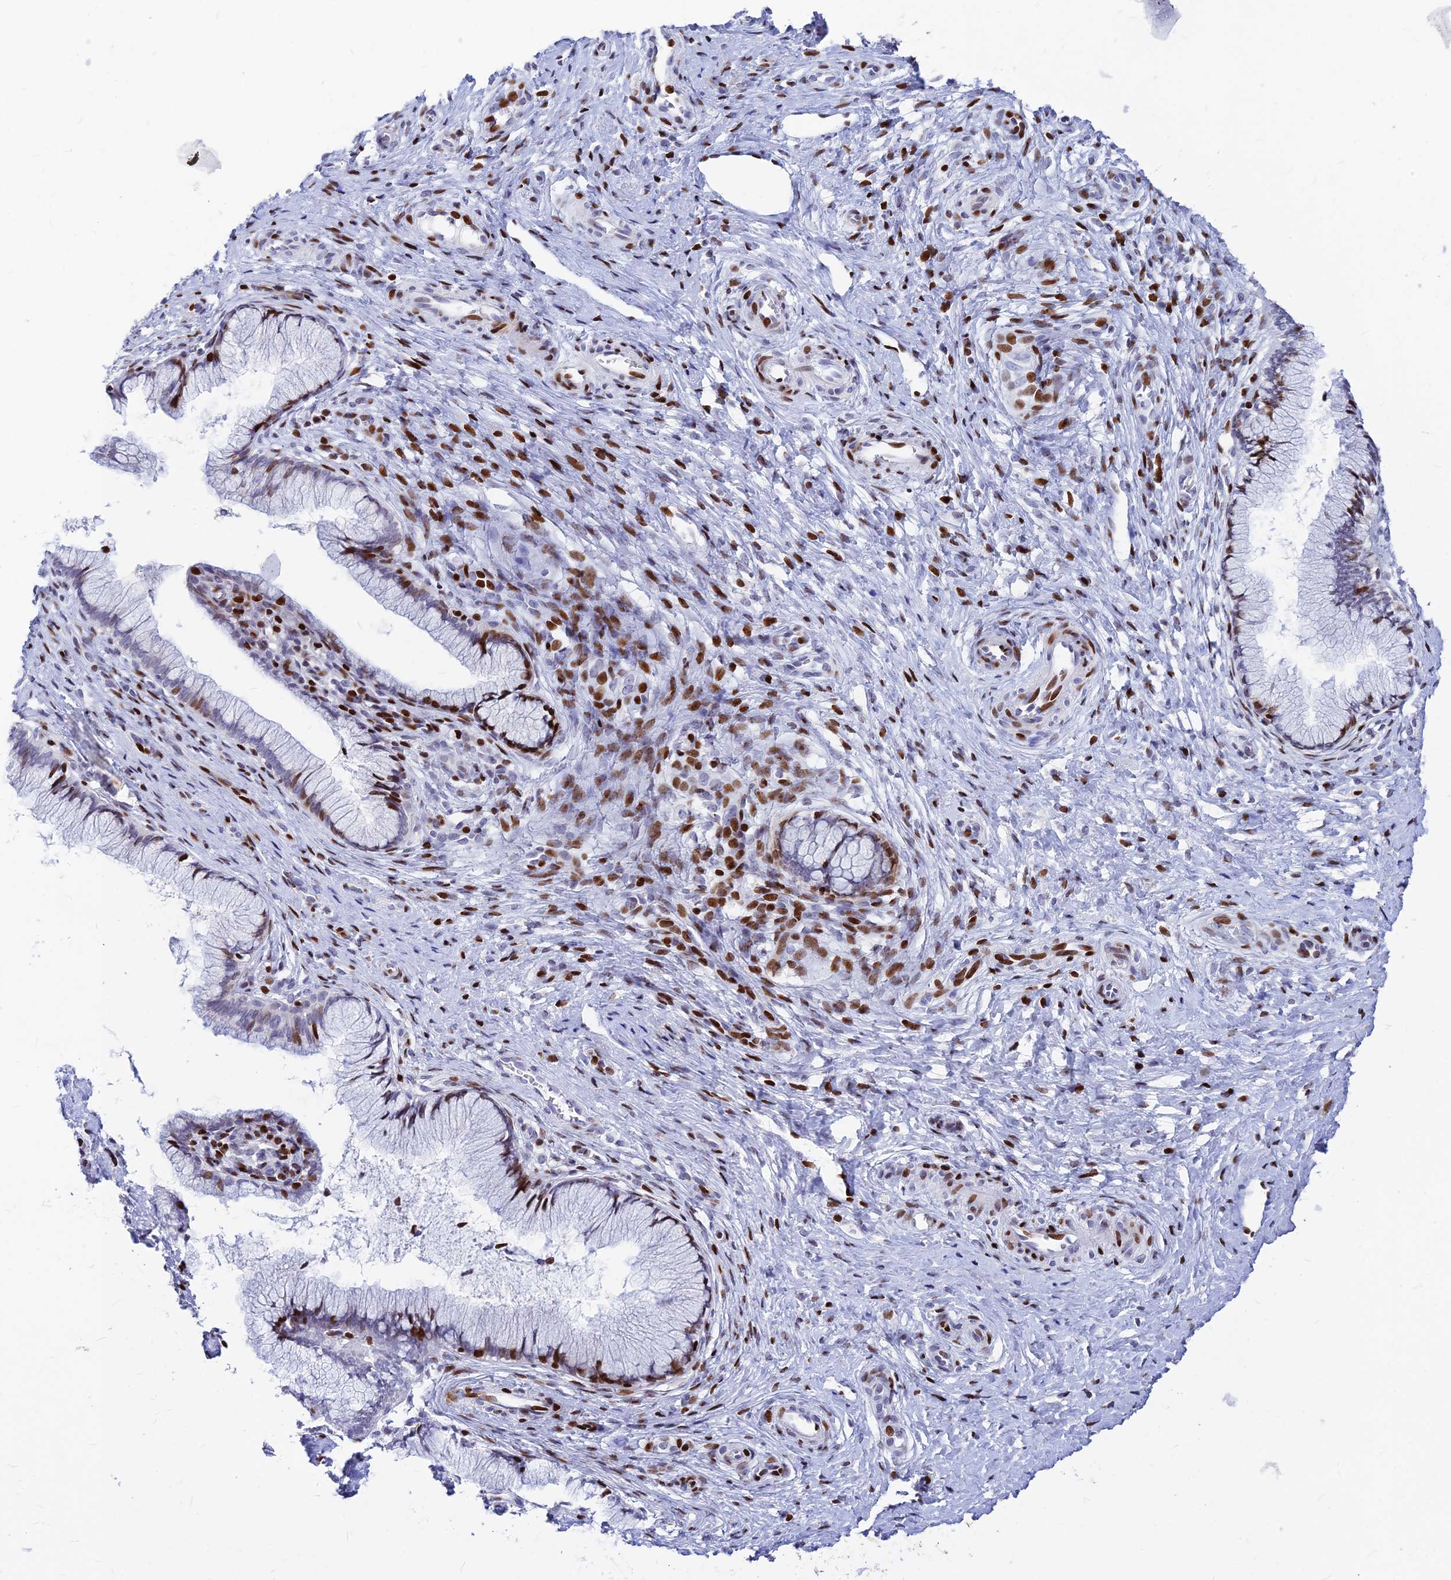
{"staining": {"intensity": "moderate", "quantity": "25%-75%", "location": "nuclear"}, "tissue": "cervix", "cell_type": "Glandular cells", "image_type": "normal", "snomed": [{"axis": "morphology", "description": "Normal tissue, NOS"}, {"axis": "topography", "description": "Cervix"}], "caption": "Immunohistochemistry photomicrograph of unremarkable cervix: cervix stained using immunohistochemistry demonstrates medium levels of moderate protein expression localized specifically in the nuclear of glandular cells, appearing as a nuclear brown color.", "gene": "PRPS1", "patient": {"sex": "female", "age": 36}}